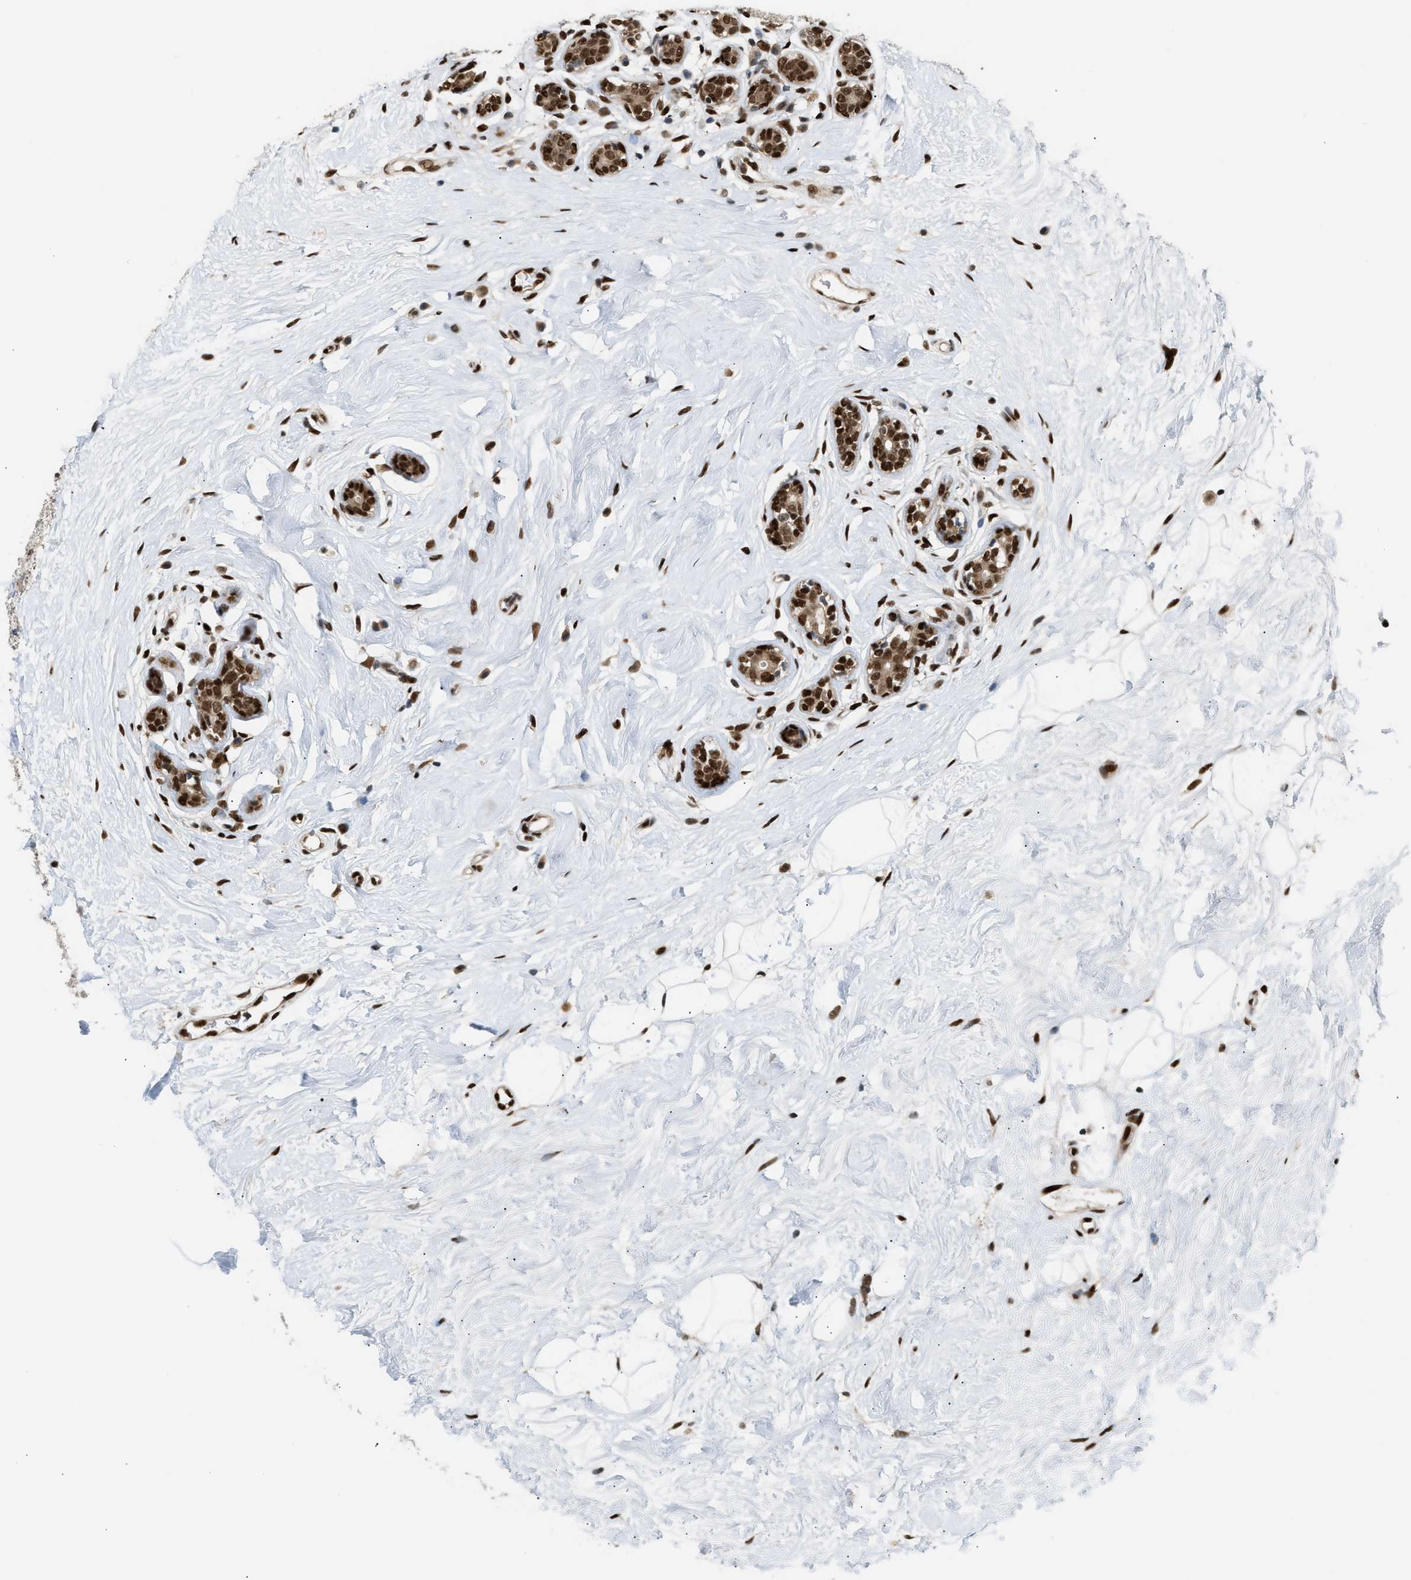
{"staining": {"intensity": "moderate", "quantity": ">75%", "location": "nuclear"}, "tissue": "breast cancer", "cell_type": "Tumor cells", "image_type": "cancer", "snomed": [{"axis": "morphology", "description": "Normal tissue, NOS"}, {"axis": "morphology", "description": "Duct carcinoma"}, {"axis": "topography", "description": "Breast"}], "caption": "IHC staining of breast cancer, which displays medium levels of moderate nuclear expression in about >75% of tumor cells indicating moderate nuclear protein expression. The staining was performed using DAB (brown) for protein detection and nuclei were counterstained in hematoxylin (blue).", "gene": "SSBP2", "patient": {"sex": "female", "age": 39}}